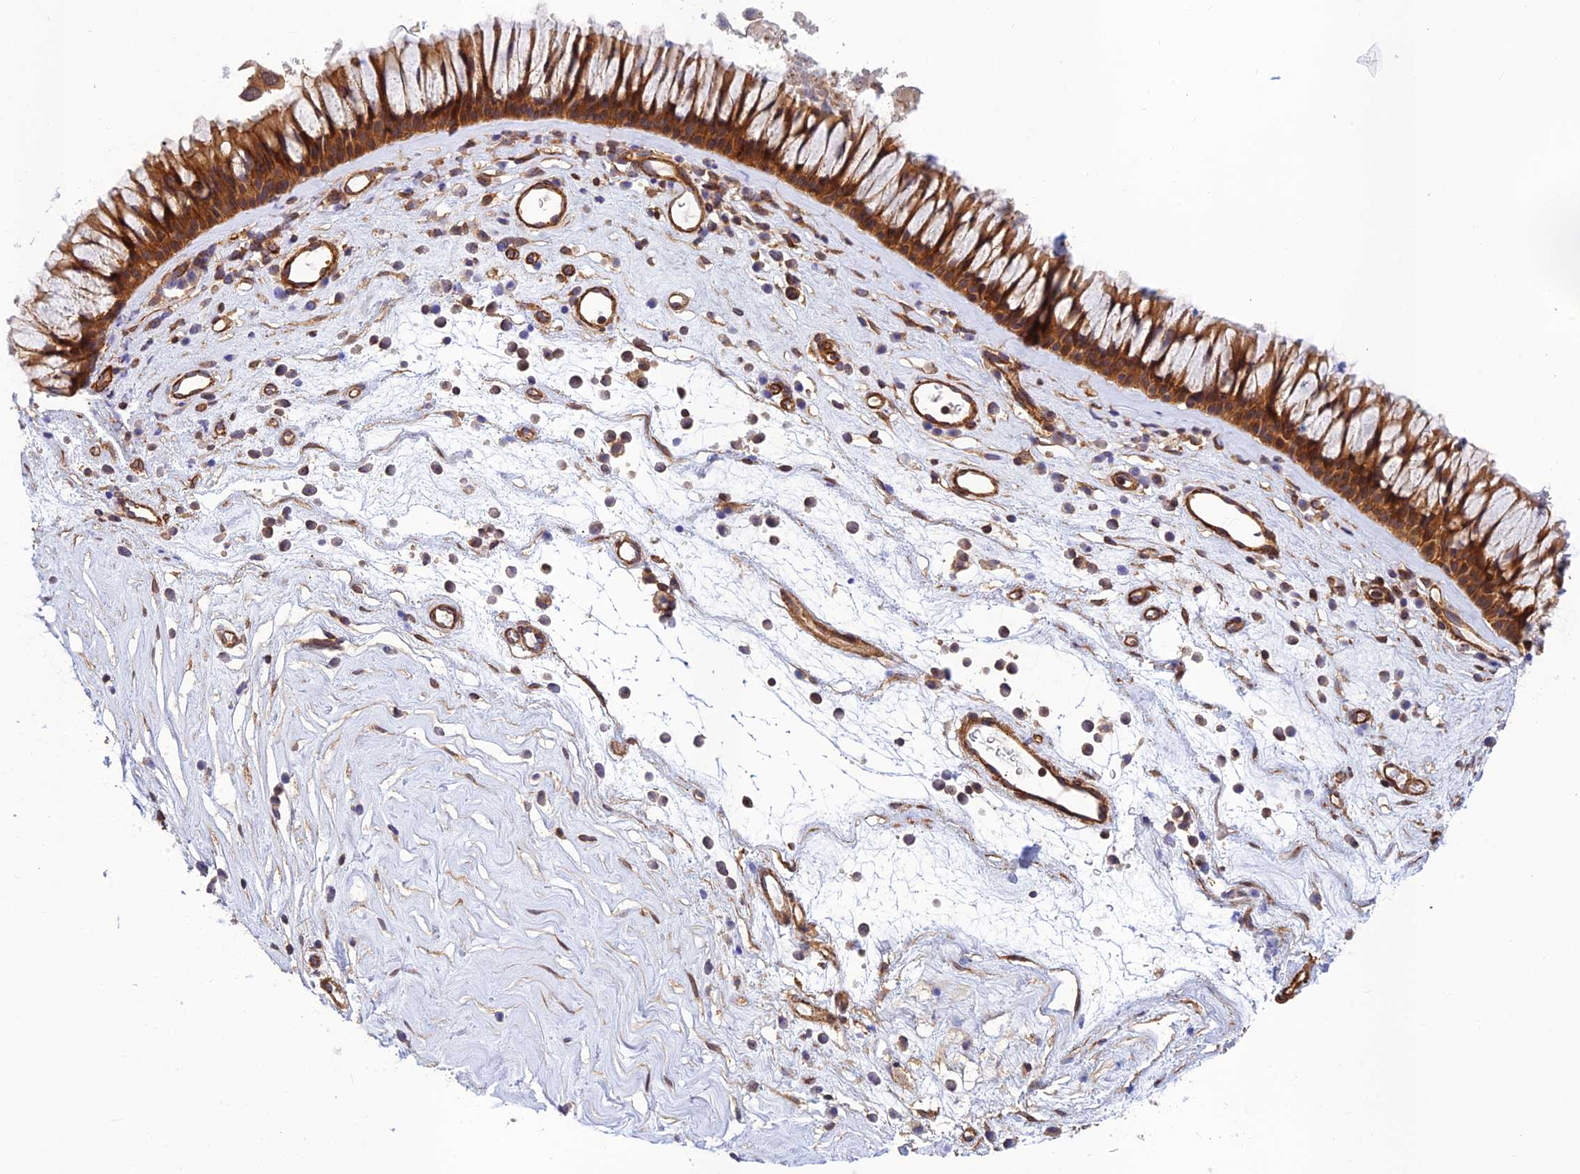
{"staining": {"intensity": "strong", "quantity": ">75%", "location": "cytoplasmic/membranous"}, "tissue": "nasopharynx", "cell_type": "Respiratory epithelial cells", "image_type": "normal", "snomed": [{"axis": "morphology", "description": "Normal tissue, NOS"}, {"axis": "morphology", "description": "Inflammation, NOS"}, {"axis": "morphology", "description": "Malignant melanoma, Metastatic site"}, {"axis": "topography", "description": "Nasopharynx"}], "caption": "Nasopharynx stained with immunohistochemistry demonstrates strong cytoplasmic/membranous positivity in approximately >75% of respiratory epithelial cells.", "gene": "PPP1R12C", "patient": {"sex": "male", "age": 70}}